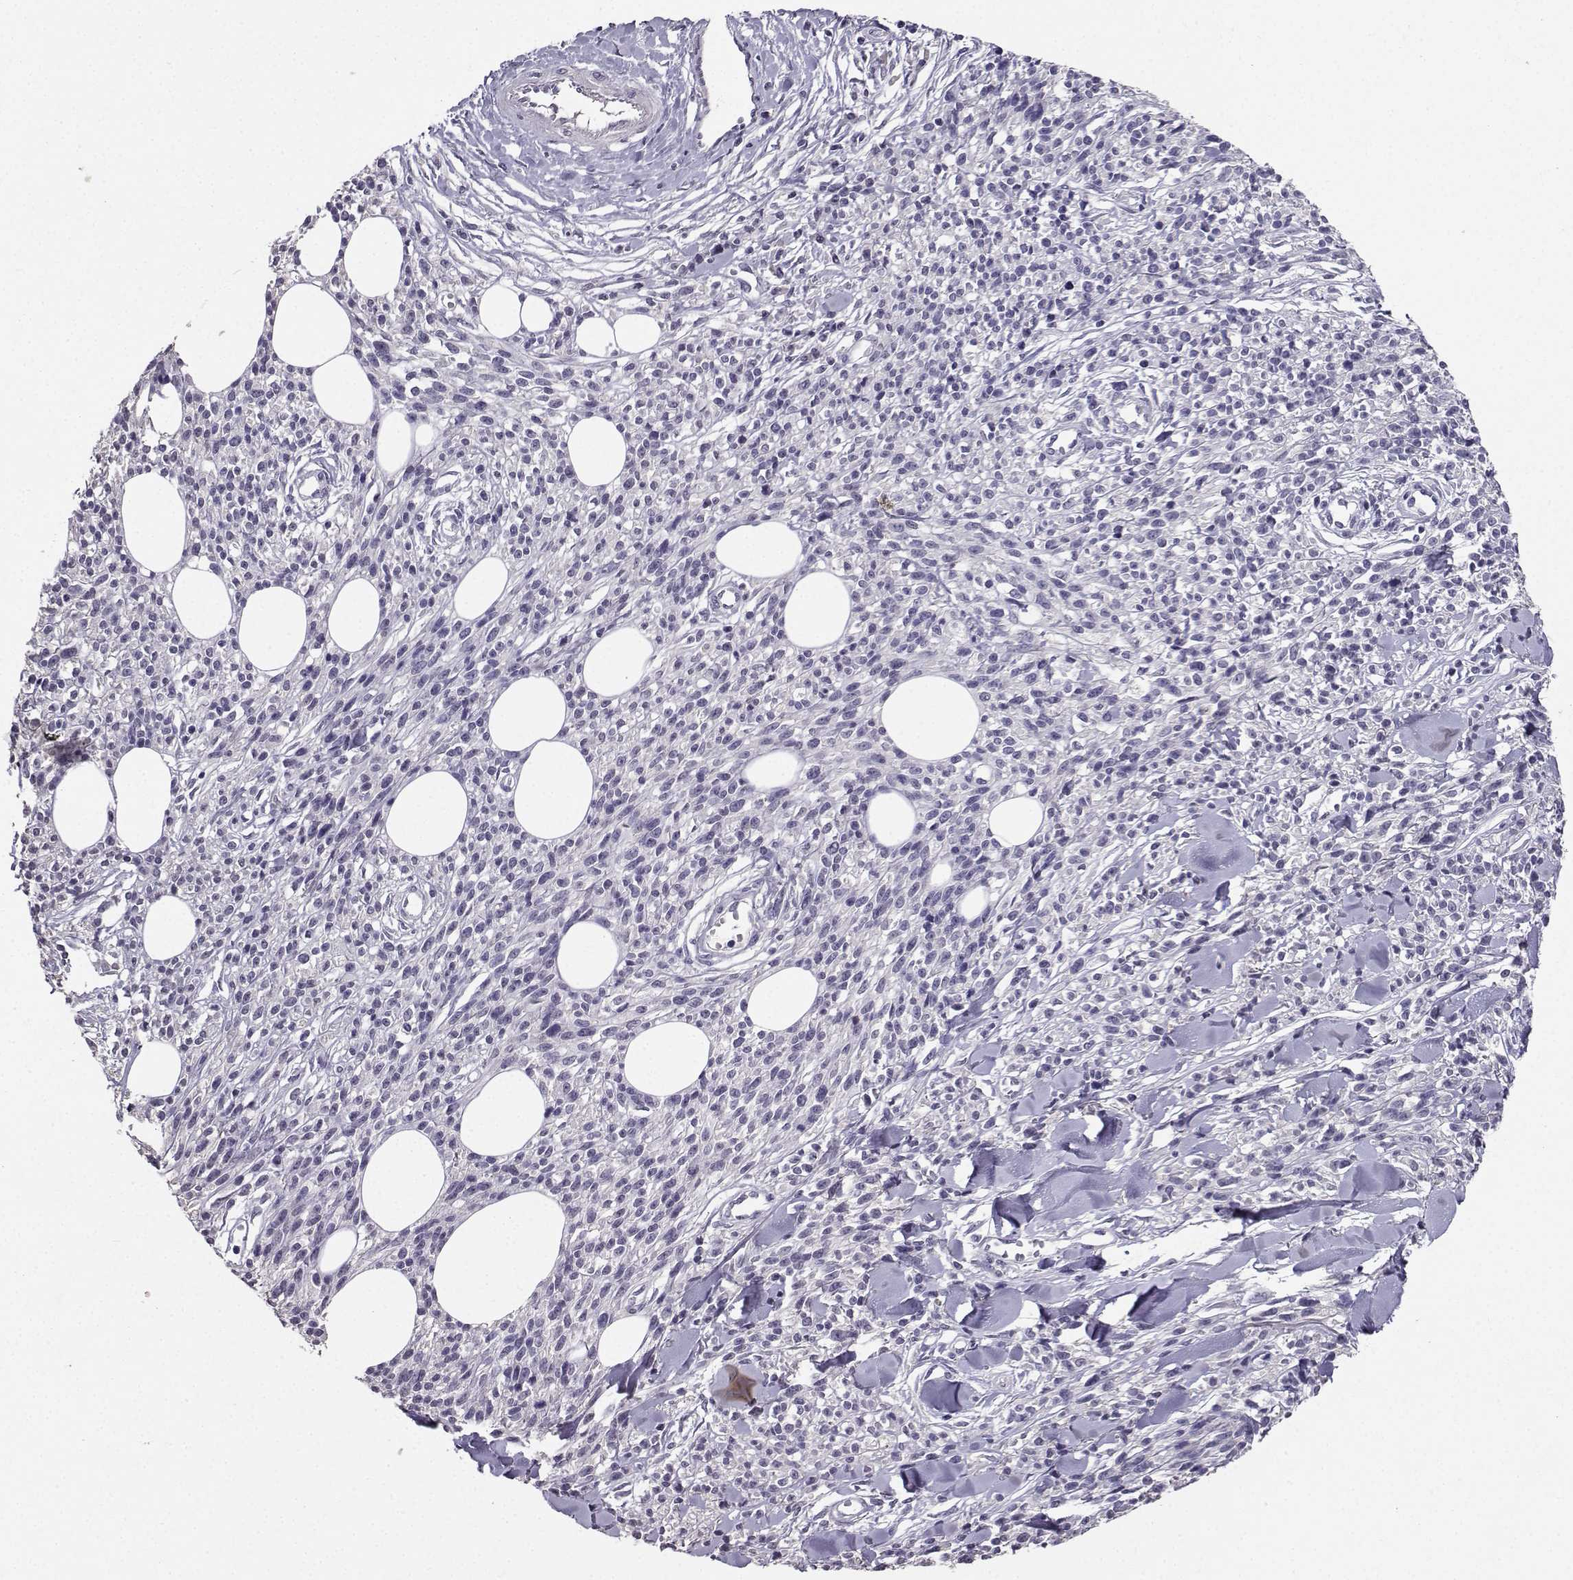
{"staining": {"intensity": "negative", "quantity": "none", "location": "none"}, "tissue": "melanoma", "cell_type": "Tumor cells", "image_type": "cancer", "snomed": [{"axis": "morphology", "description": "Malignant melanoma, NOS"}, {"axis": "topography", "description": "Skin"}, {"axis": "topography", "description": "Skin of trunk"}], "caption": "The immunohistochemistry (IHC) micrograph has no significant expression in tumor cells of malignant melanoma tissue.", "gene": "SPAG11B", "patient": {"sex": "male", "age": 74}}